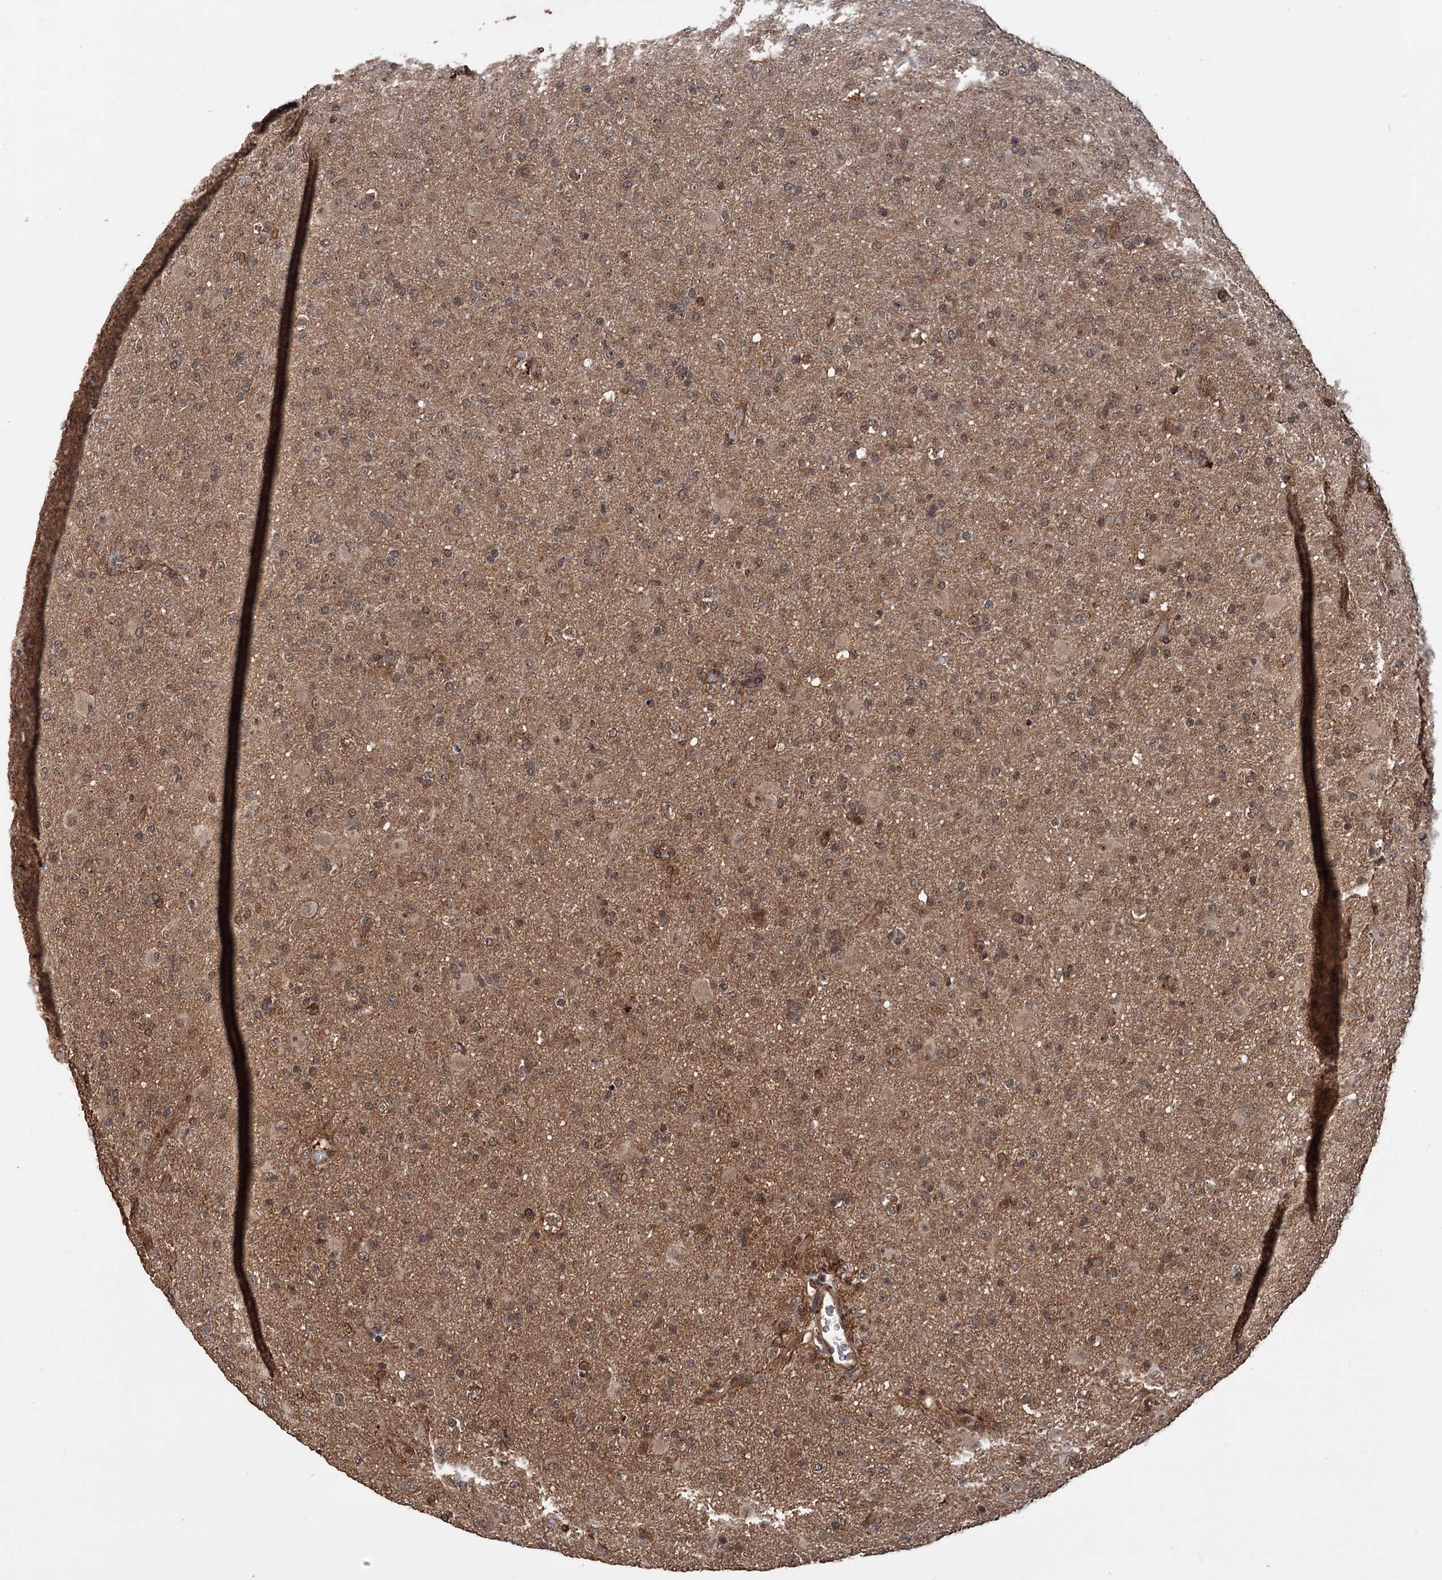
{"staining": {"intensity": "weak", "quantity": "25%-75%", "location": "cytoplasmic/membranous,nuclear"}, "tissue": "glioma", "cell_type": "Tumor cells", "image_type": "cancer", "snomed": [{"axis": "morphology", "description": "Glioma, malignant, Low grade"}, {"axis": "topography", "description": "Brain"}], "caption": "Immunohistochemical staining of malignant low-grade glioma shows weak cytoplasmic/membranous and nuclear protein expression in about 25%-75% of tumor cells. (Brightfield microscopy of DAB IHC at high magnification).", "gene": "KANSL2", "patient": {"sex": "male", "age": 65}}